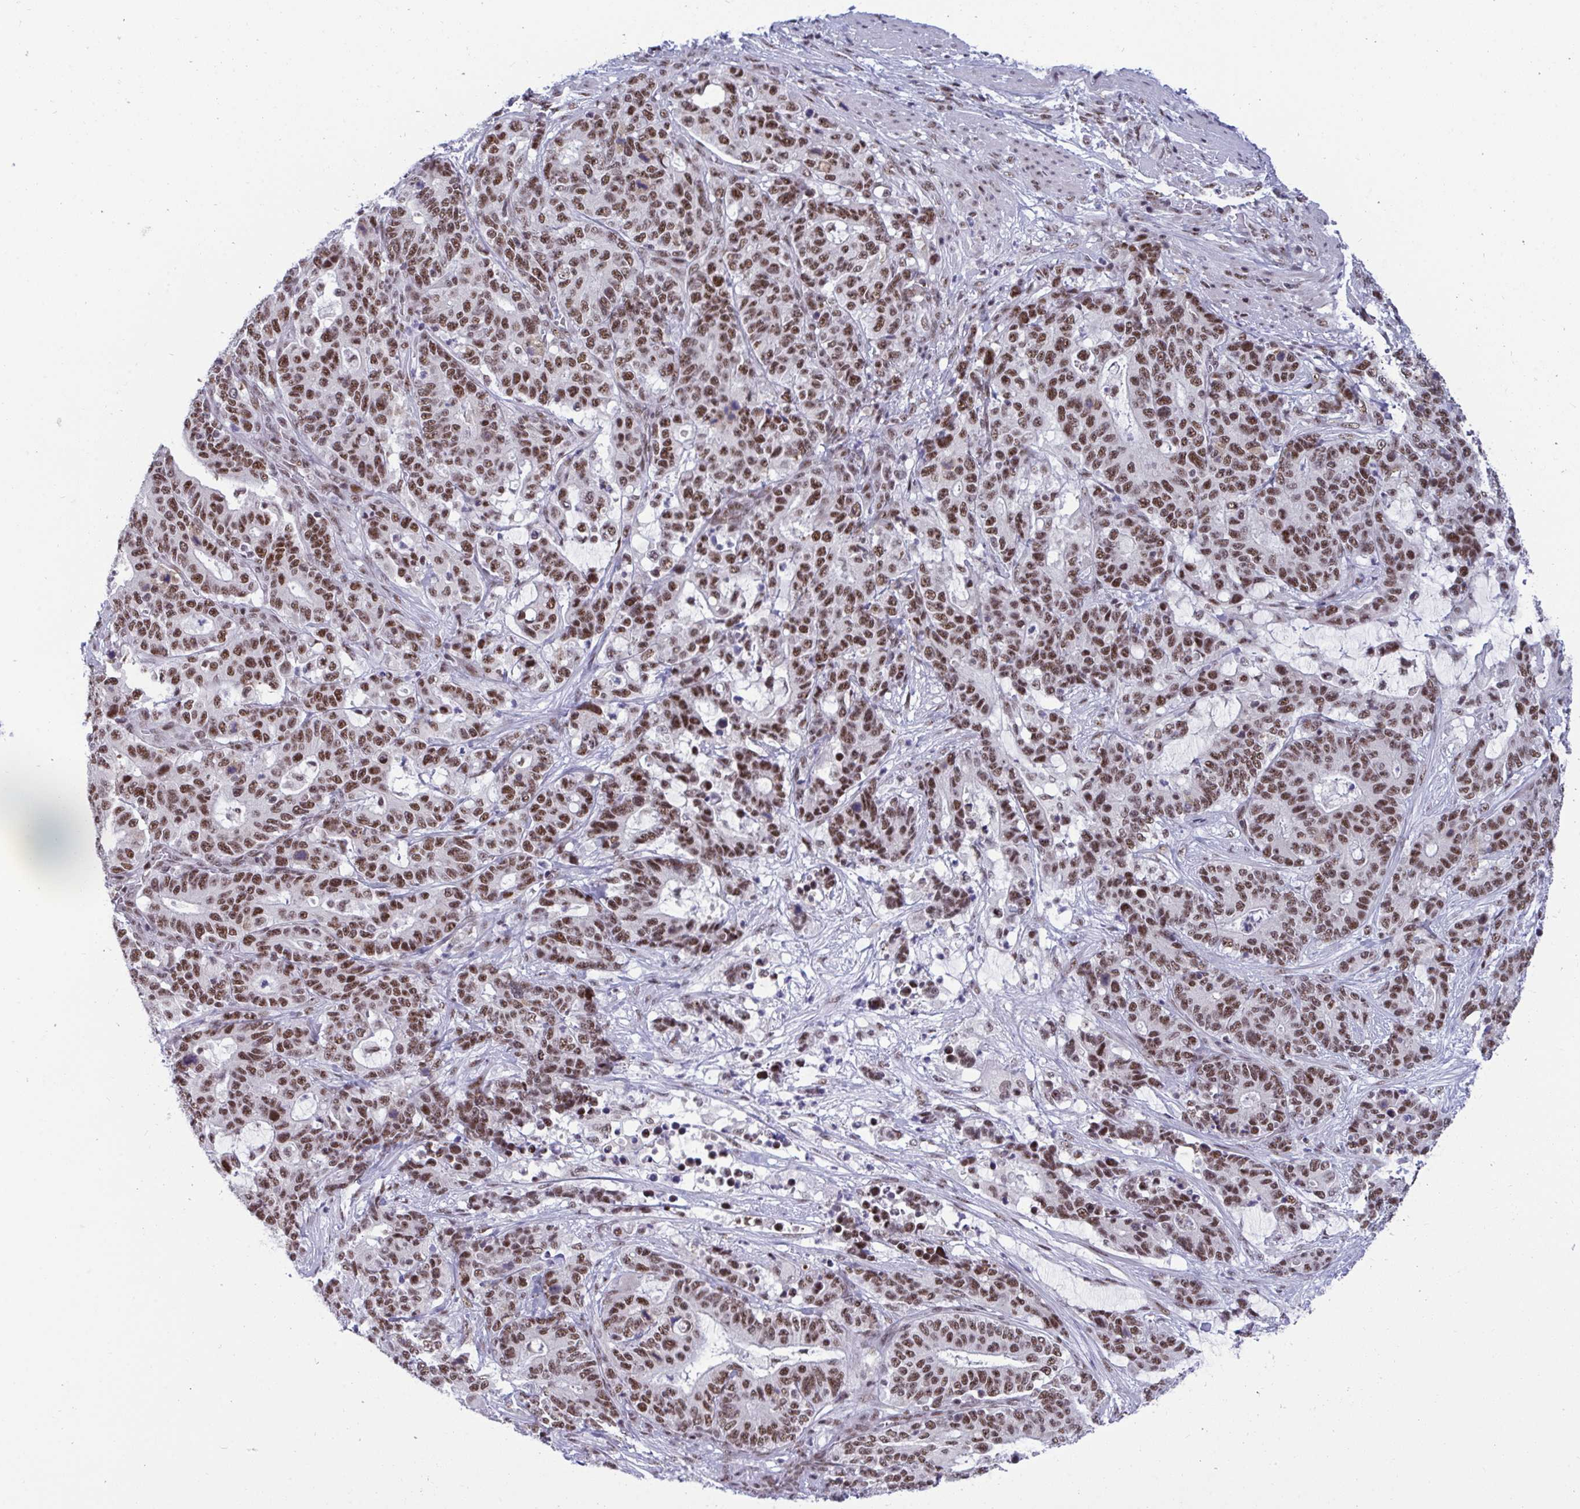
{"staining": {"intensity": "moderate", "quantity": ">75%", "location": "nuclear"}, "tissue": "stomach cancer", "cell_type": "Tumor cells", "image_type": "cancer", "snomed": [{"axis": "morphology", "description": "Normal tissue, NOS"}, {"axis": "morphology", "description": "Adenocarcinoma, NOS"}, {"axis": "topography", "description": "Stomach"}], "caption": "Protein expression analysis of human stomach cancer reveals moderate nuclear staining in approximately >75% of tumor cells.", "gene": "WBP11", "patient": {"sex": "female", "age": 64}}